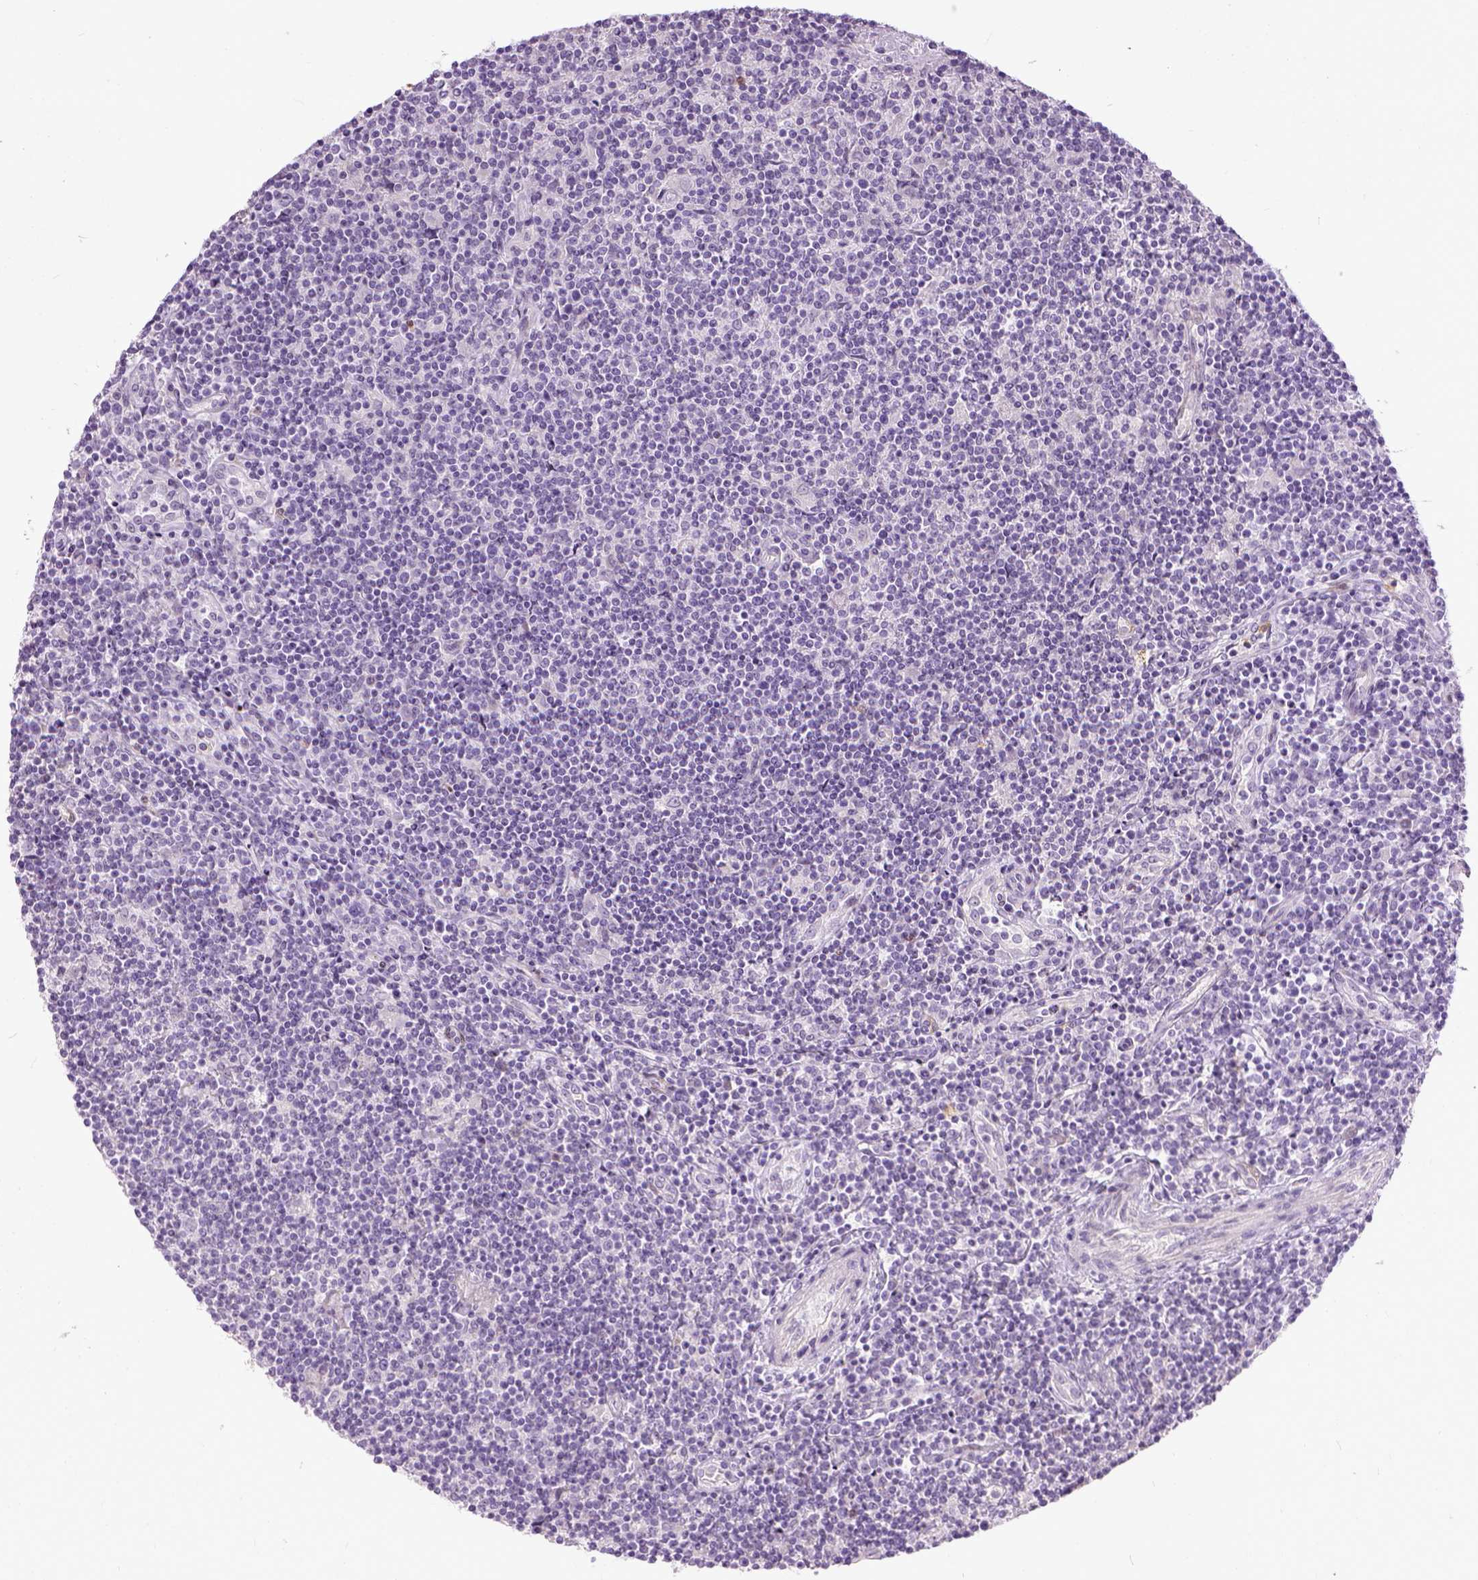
{"staining": {"intensity": "negative", "quantity": "none", "location": "none"}, "tissue": "lymphoma", "cell_type": "Tumor cells", "image_type": "cancer", "snomed": [{"axis": "morphology", "description": "Hodgkin's disease, NOS"}, {"axis": "topography", "description": "Lymph node"}], "caption": "DAB immunohistochemical staining of lymphoma shows no significant staining in tumor cells.", "gene": "MAPT", "patient": {"sex": "male", "age": 40}}